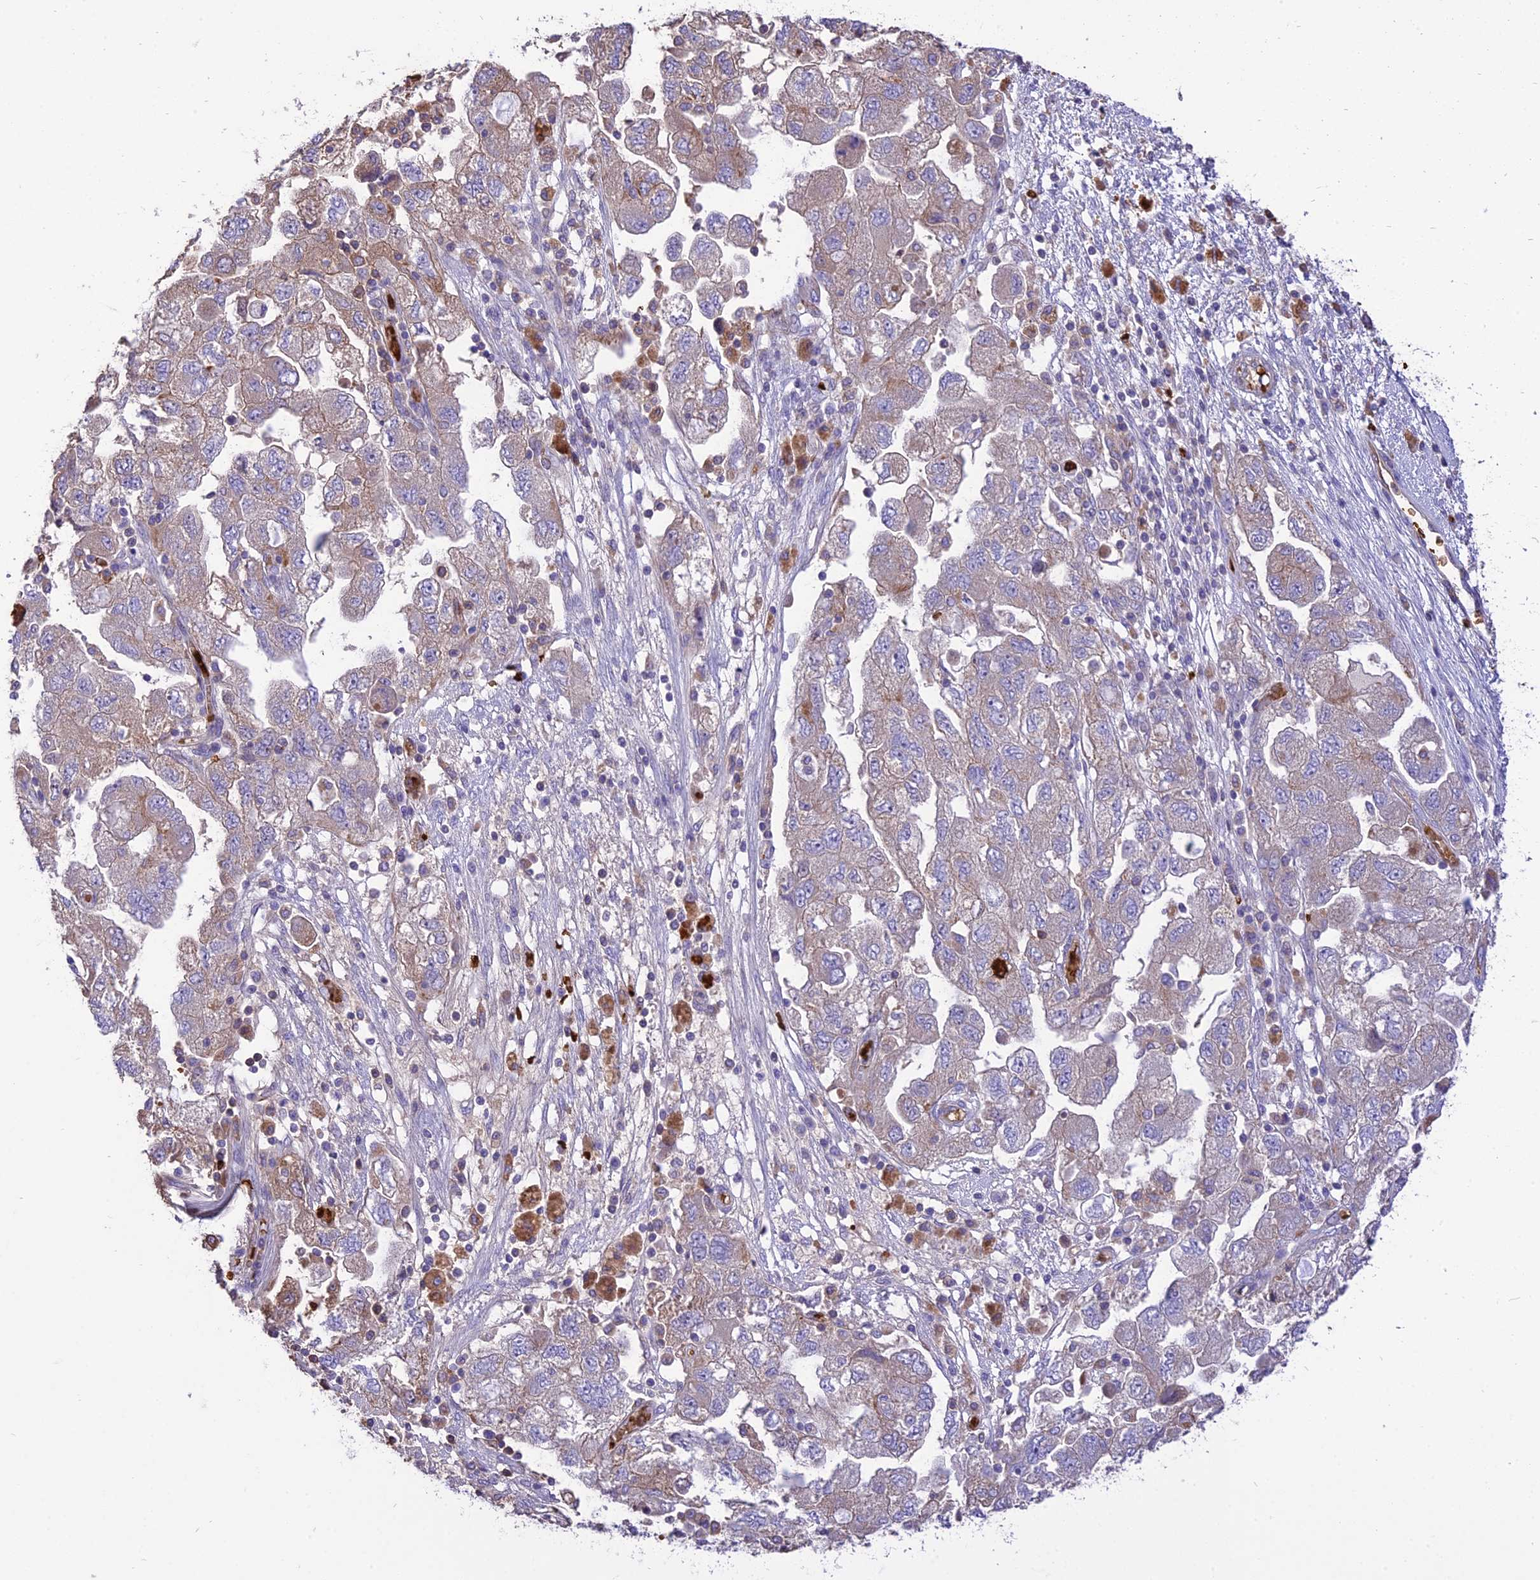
{"staining": {"intensity": "weak", "quantity": "<25%", "location": "cytoplasmic/membranous"}, "tissue": "ovarian cancer", "cell_type": "Tumor cells", "image_type": "cancer", "snomed": [{"axis": "morphology", "description": "Carcinoma, NOS"}, {"axis": "morphology", "description": "Cystadenocarcinoma, serous, NOS"}, {"axis": "topography", "description": "Ovary"}], "caption": "Tumor cells show no significant protein positivity in carcinoma (ovarian). (Immunohistochemistry, brightfield microscopy, high magnification).", "gene": "TTC4", "patient": {"sex": "female", "age": 69}}